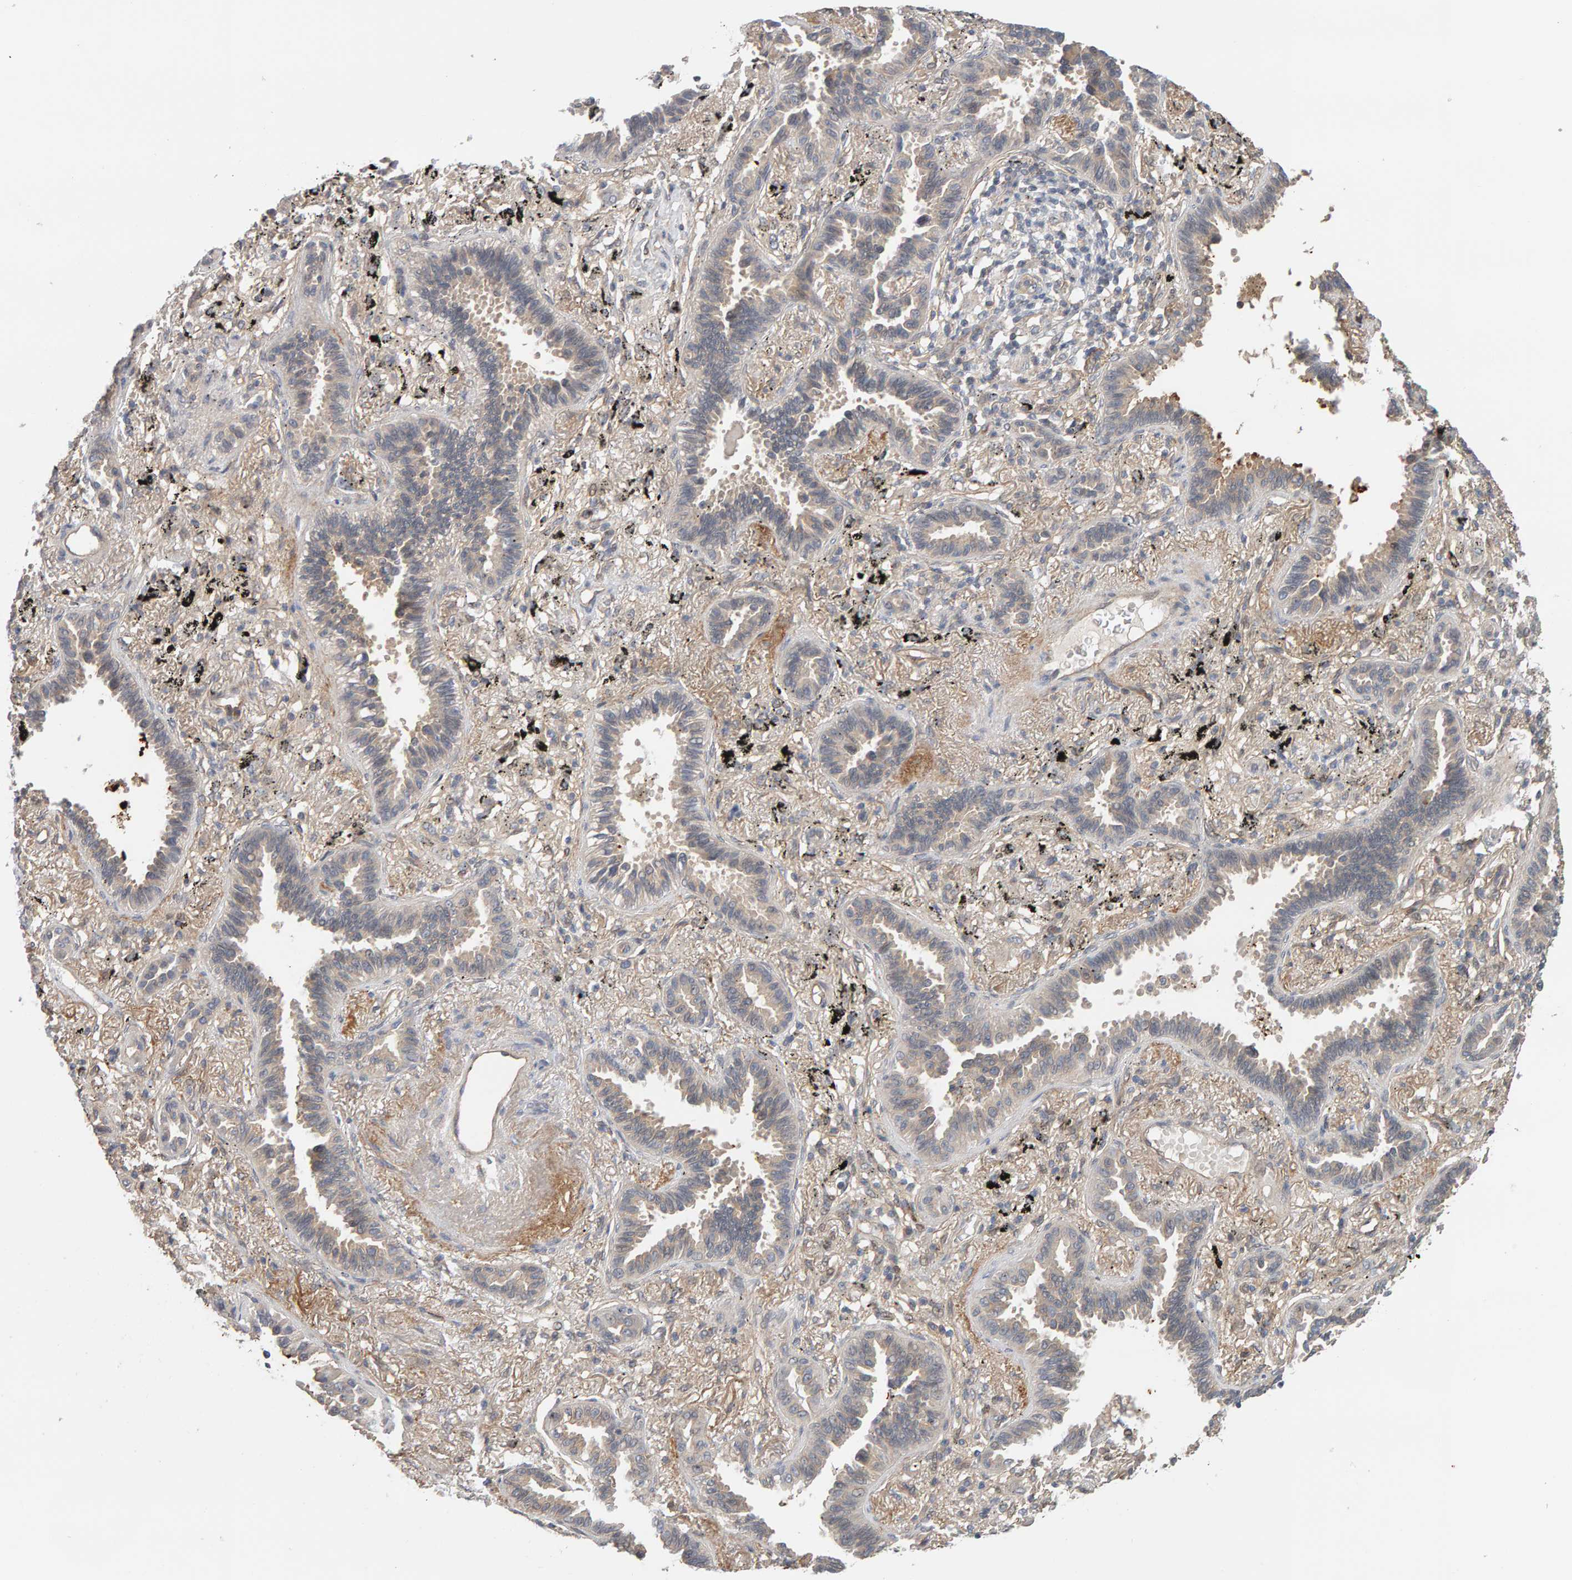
{"staining": {"intensity": "weak", "quantity": "25%-75%", "location": "cytoplasmic/membranous"}, "tissue": "lung cancer", "cell_type": "Tumor cells", "image_type": "cancer", "snomed": [{"axis": "morphology", "description": "Adenocarcinoma, NOS"}, {"axis": "topography", "description": "Lung"}], "caption": "A high-resolution image shows immunohistochemistry staining of adenocarcinoma (lung), which displays weak cytoplasmic/membranous expression in approximately 25%-75% of tumor cells.", "gene": "PPP1R16A", "patient": {"sex": "male", "age": 59}}